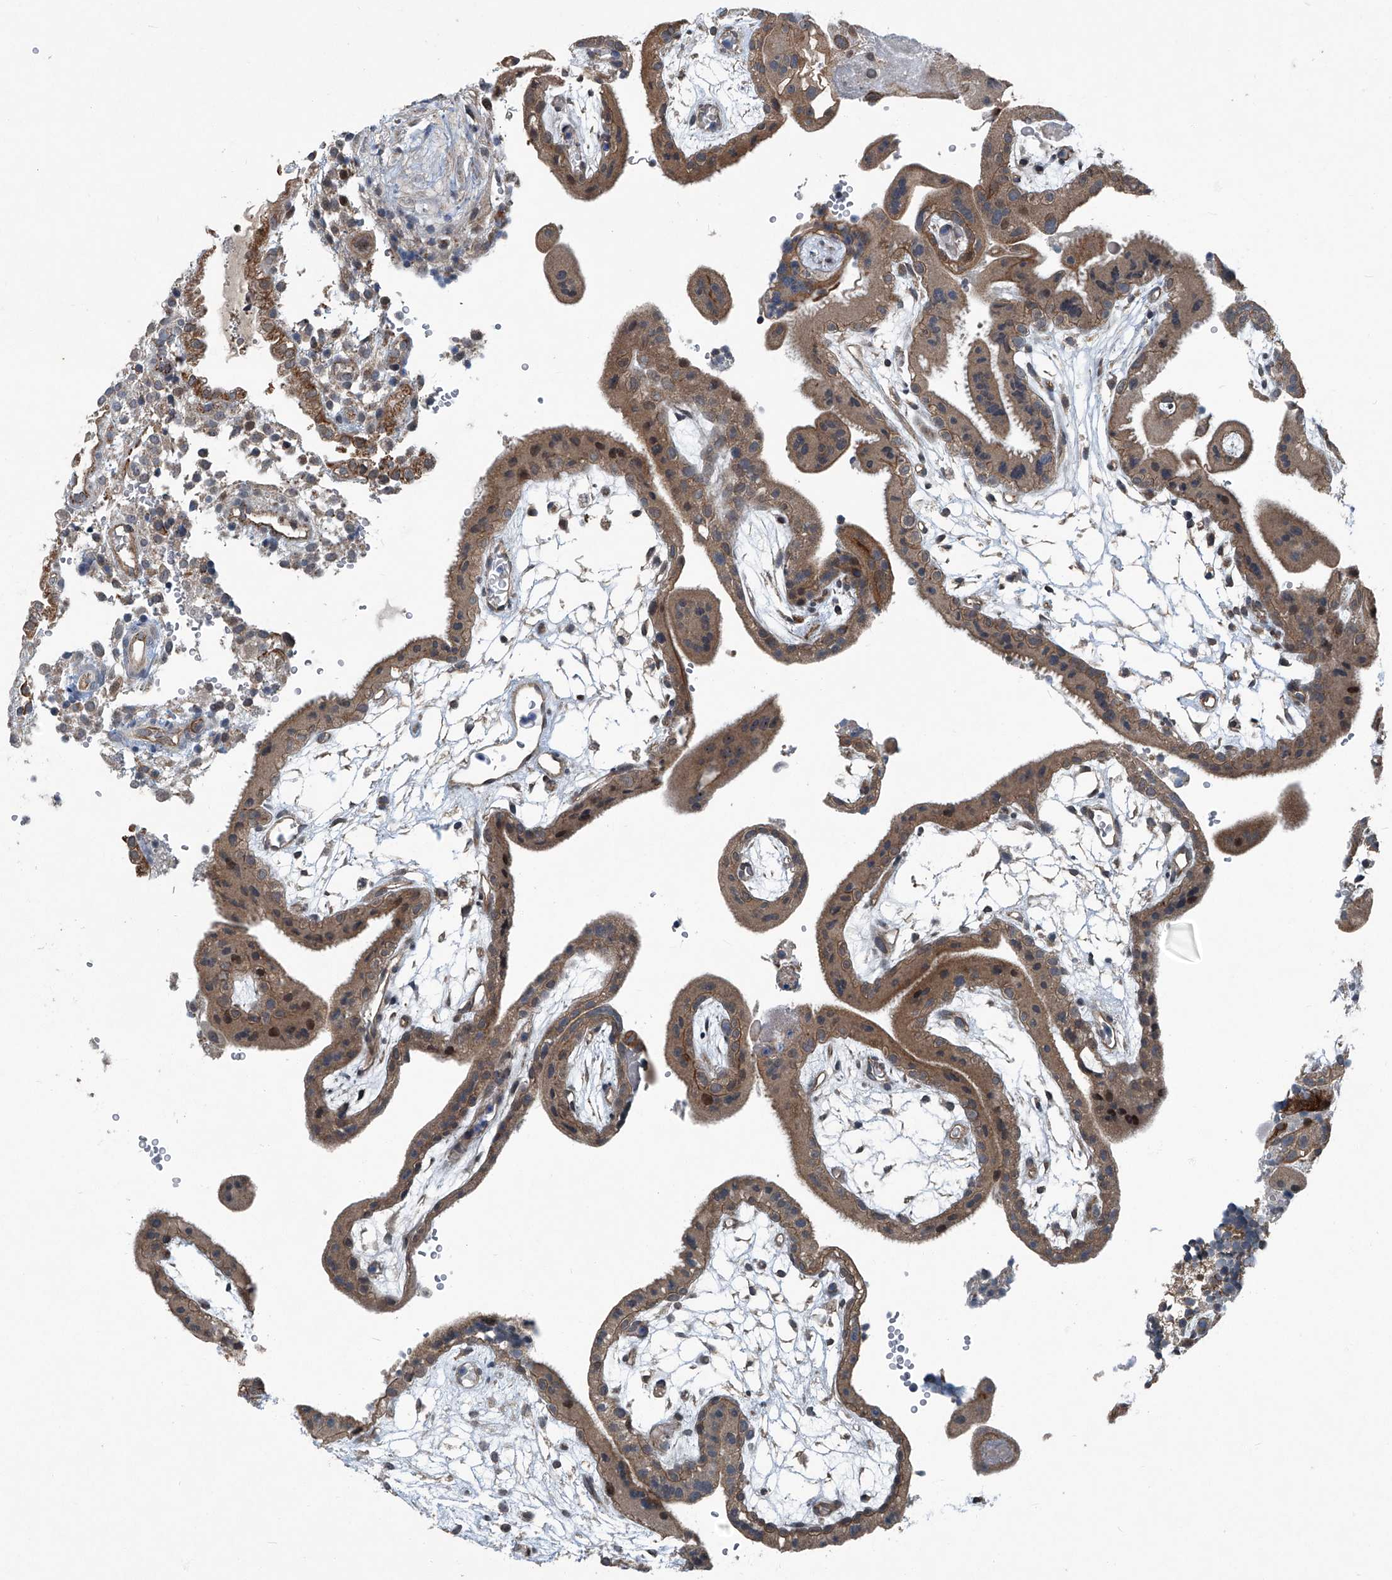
{"staining": {"intensity": "moderate", "quantity": ">75%", "location": "cytoplasmic/membranous,nuclear"}, "tissue": "placenta", "cell_type": "Trophoblastic cells", "image_type": "normal", "snomed": [{"axis": "morphology", "description": "Normal tissue, NOS"}, {"axis": "topography", "description": "Placenta"}], "caption": "This photomicrograph displays immunohistochemistry (IHC) staining of unremarkable placenta, with medium moderate cytoplasmic/membranous,nuclear staining in approximately >75% of trophoblastic cells.", "gene": "SENP2", "patient": {"sex": "female", "age": 18}}